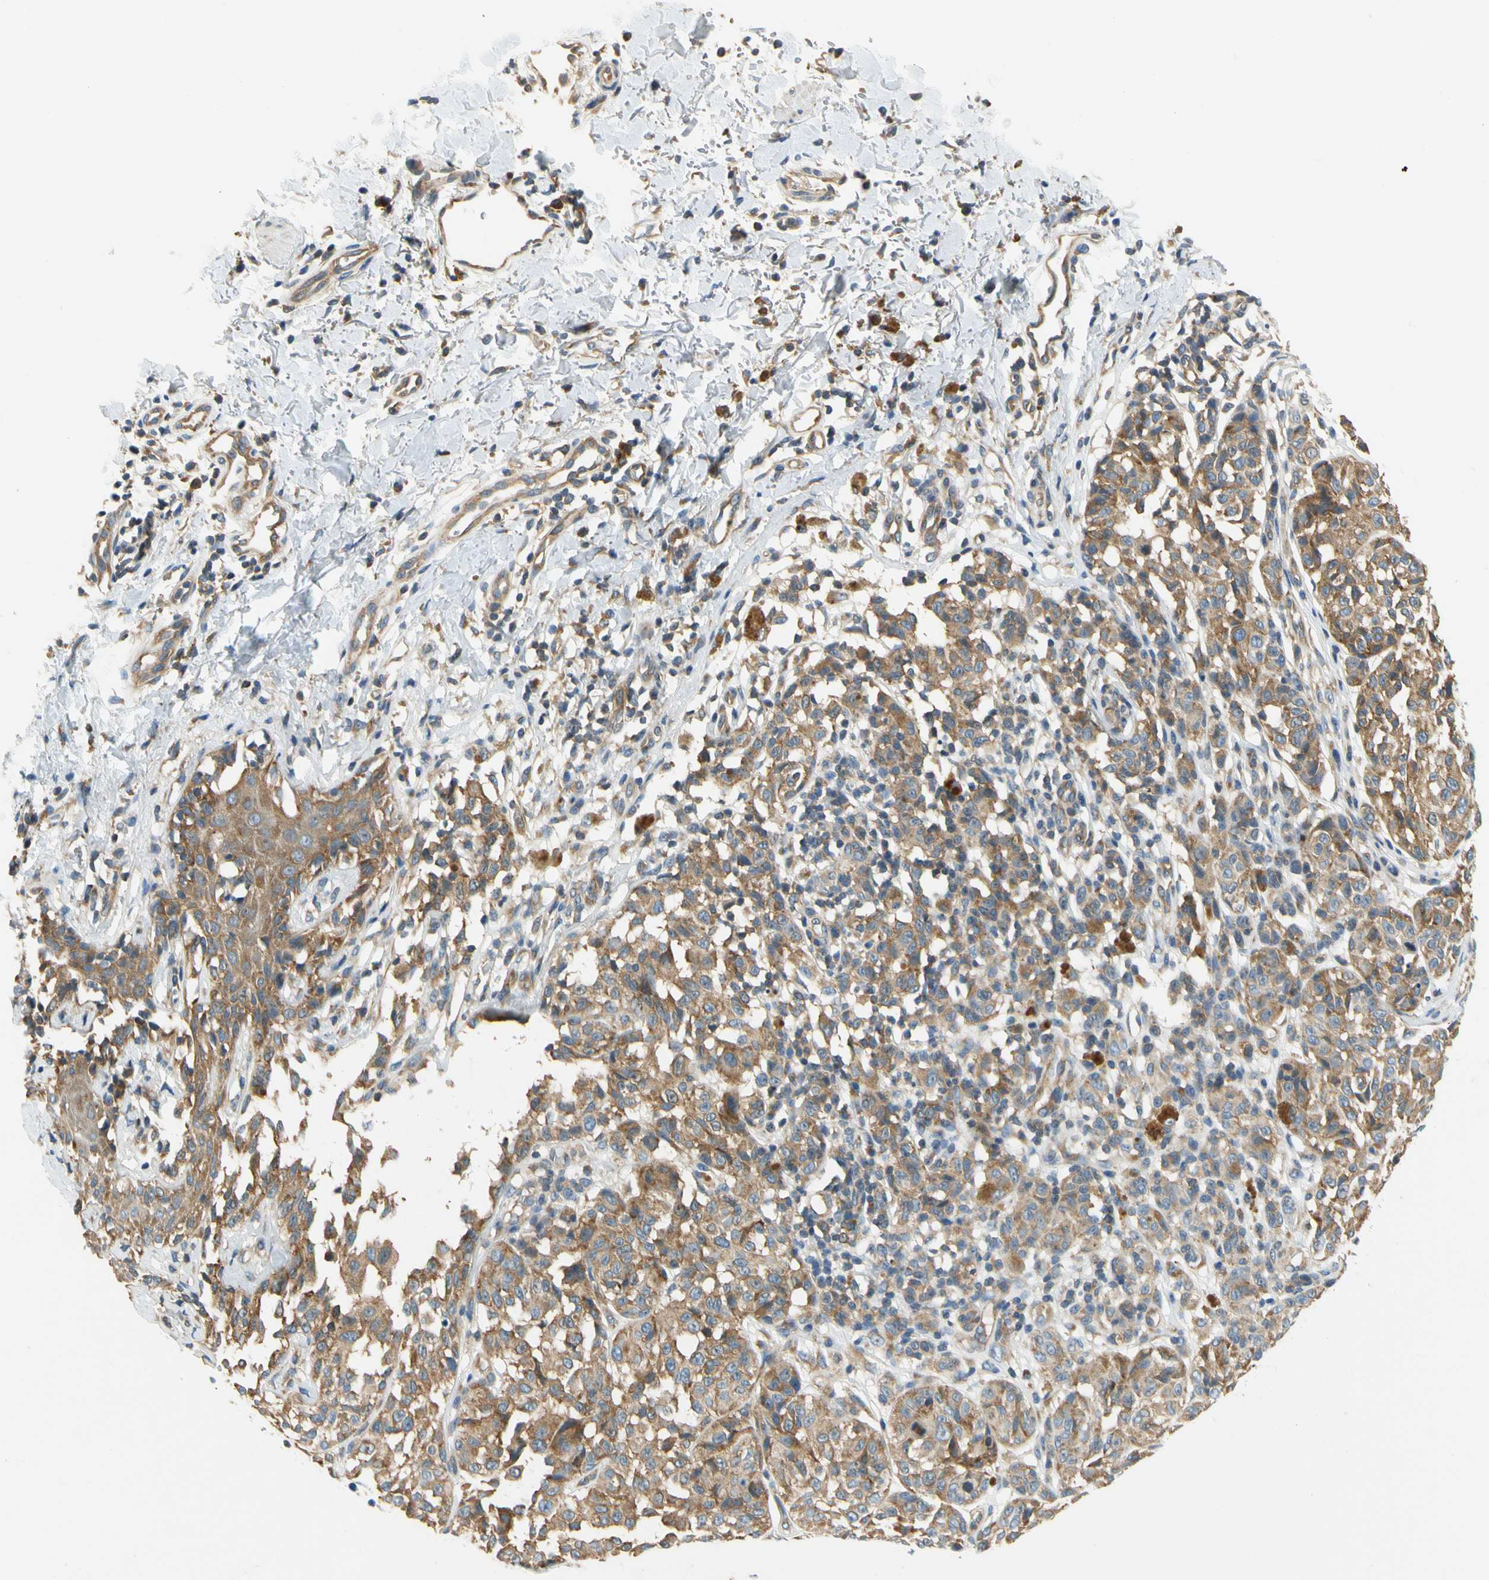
{"staining": {"intensity": "moderate", "quantity": ">75%", "location": "cytoplasmic/membranous"}, "tissue": "melanoma", "cell_type": "Tumor cells", "image_type": "cancer", "snomed": [{"axis": "morphology", "description": "Malignant melanoma, NOS"}, {"axis": "topography", "description": "Skin"}], "caption": "An immunohistochemistry micrograph of tumor tissue is shown. Protein staining in brown labels moderate cytoplasmic/membranous positivity in malignant melanoma within tumor cells. (DAB IHC, brown staining for protein, blue staining for nuclei).", "gene": "LRRC47", "patient": {"sex": "female", "age": 46}}